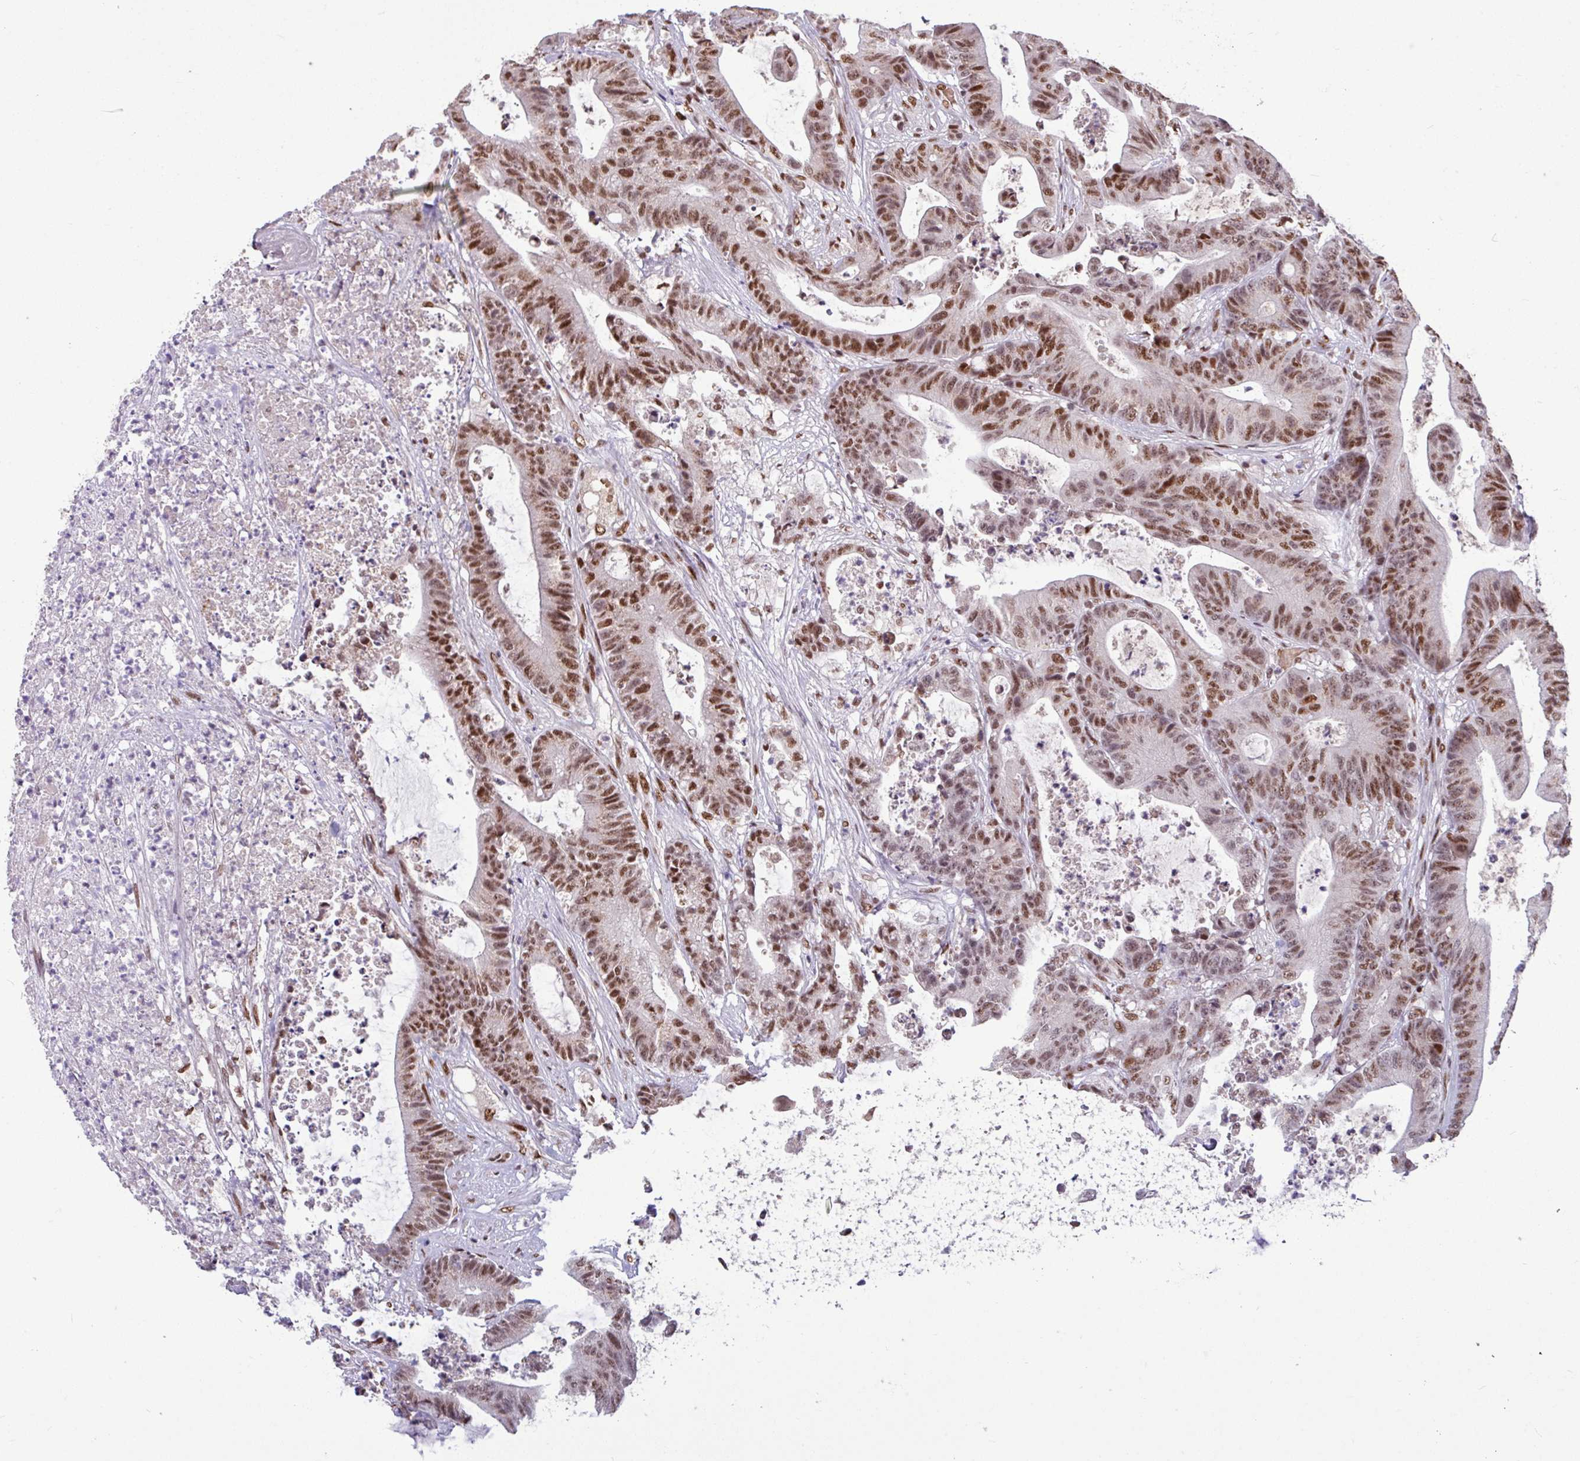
{"staining": {"intensity": "moderate", "quantity": ">75%", "location": "nuclear"}, "tissue": "colorectal cancer", "cell_type": "Tumor cells", "image_type": "cancer", "snomed": [{"axis": "morphology", "description": "Adenocarcinoma, NOS"}, {"axis": "topography", "description": "Colon"}], "caption": "Moderate nuclear expression is identified in about >75% of tumor cells in colorectal adenocarcinoma. (DAB (3,3'-diaminobenzidine) = brown stain, brightfield microscopy at high magnification).", "gene": "TDG", "patient": {"sex": "female", "age": 84}}